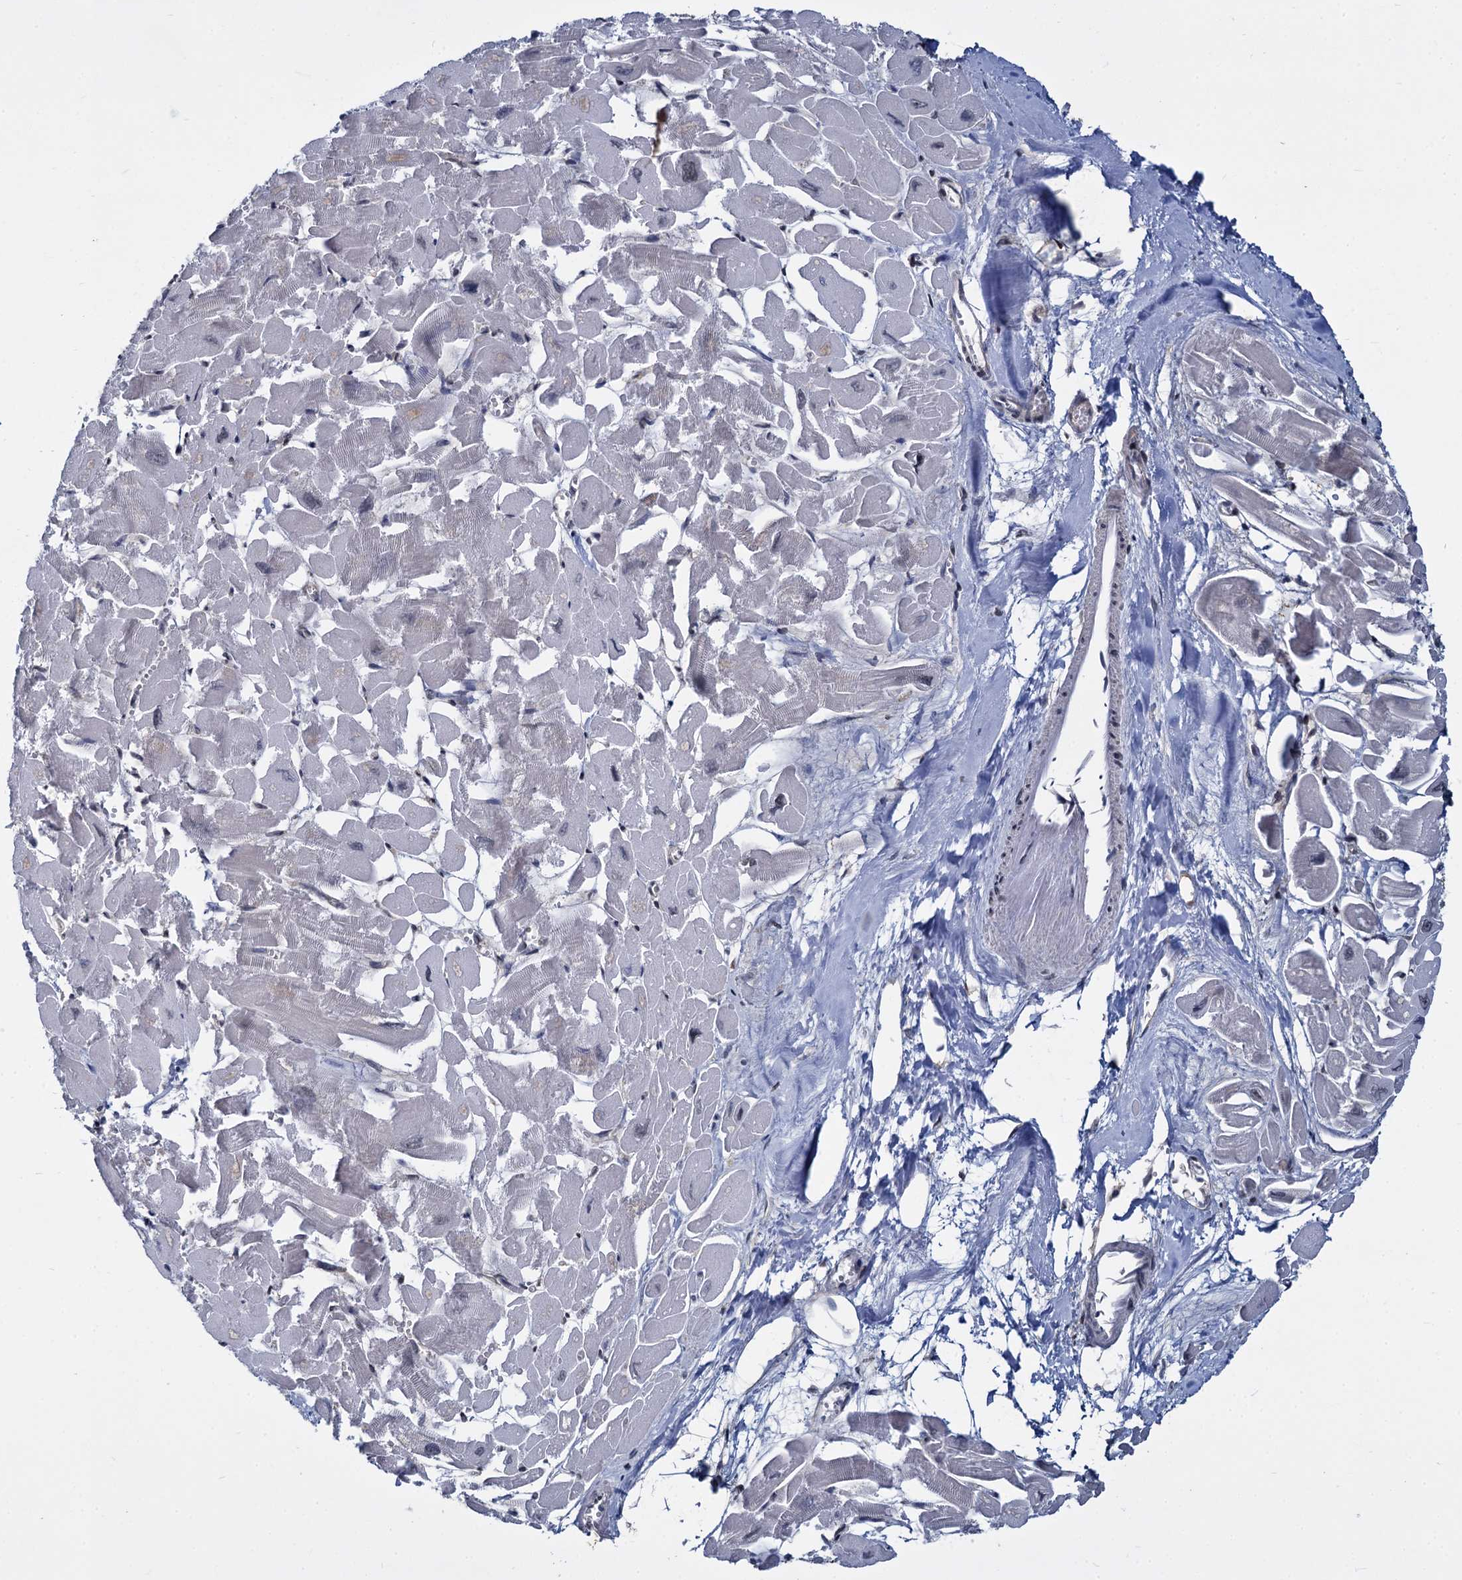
{"staining": {"intensity": "strong", "quantity": "25%-75%", "location": "nuclear"}, "tissue": "heart muscle", "cell_type": "Cardiomyocytes", "image_type": "normal", "snomed": [{"axis": "morphology", "description": "Normal tissue, NOS"}, {"axis": "topography", "description": "Heart"}], "caption": "The histopathology image demonstrates staining of unremarkable heart muscle, revealing strong nuclear protein staining (brown color) within cardiomyocytes. (DAB (3,3'-diaminobenzidine) IHC, brown staining for protein, blue staining for nuclei).", "gene": "DCPS", "patient": {"sex": "male", "age": 54}}